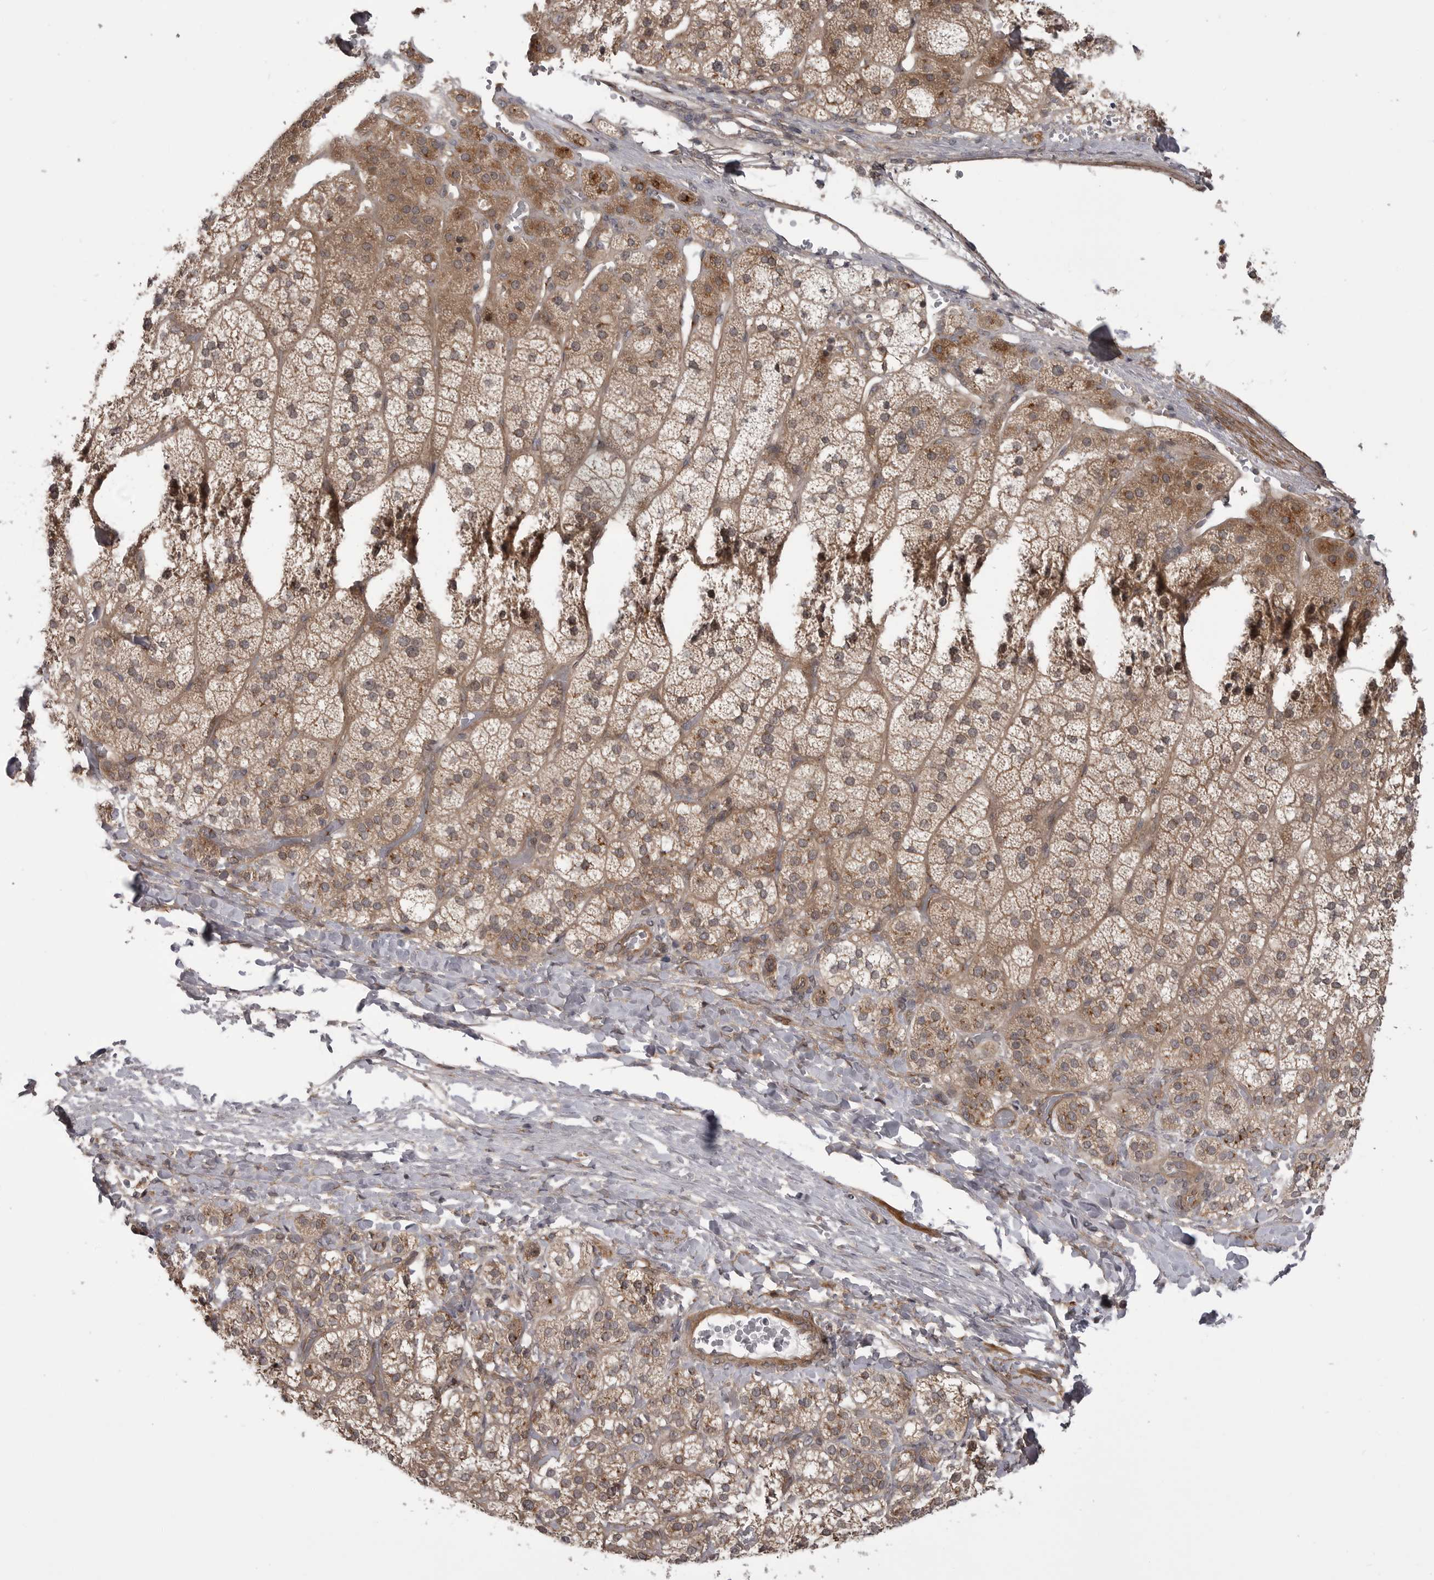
{"staining": {"intensity": "moderate", "quantity": ">75%", "location": "cytoplasmic/membranous,nuclear"}, "tissue": "adrenal gland", "cell_type": "Glandular cells", "image_type": "normal", "snomed": [{"axis": "morphology", "description": "Normal tissue, NOS"}, {"axis": "topography", "description": "Adrenal gland"}], "caption": "Glandular cells exhibit medium levels of moderate cytoplasmic/membranous,nuclear positivity in about >75% of cells in benign human adrenal gland. (brown staining indicates protein expression, while blue staining denotes nuclei).", "gene": "PDCL", "patient": {"sex": "female", "age": 44}}